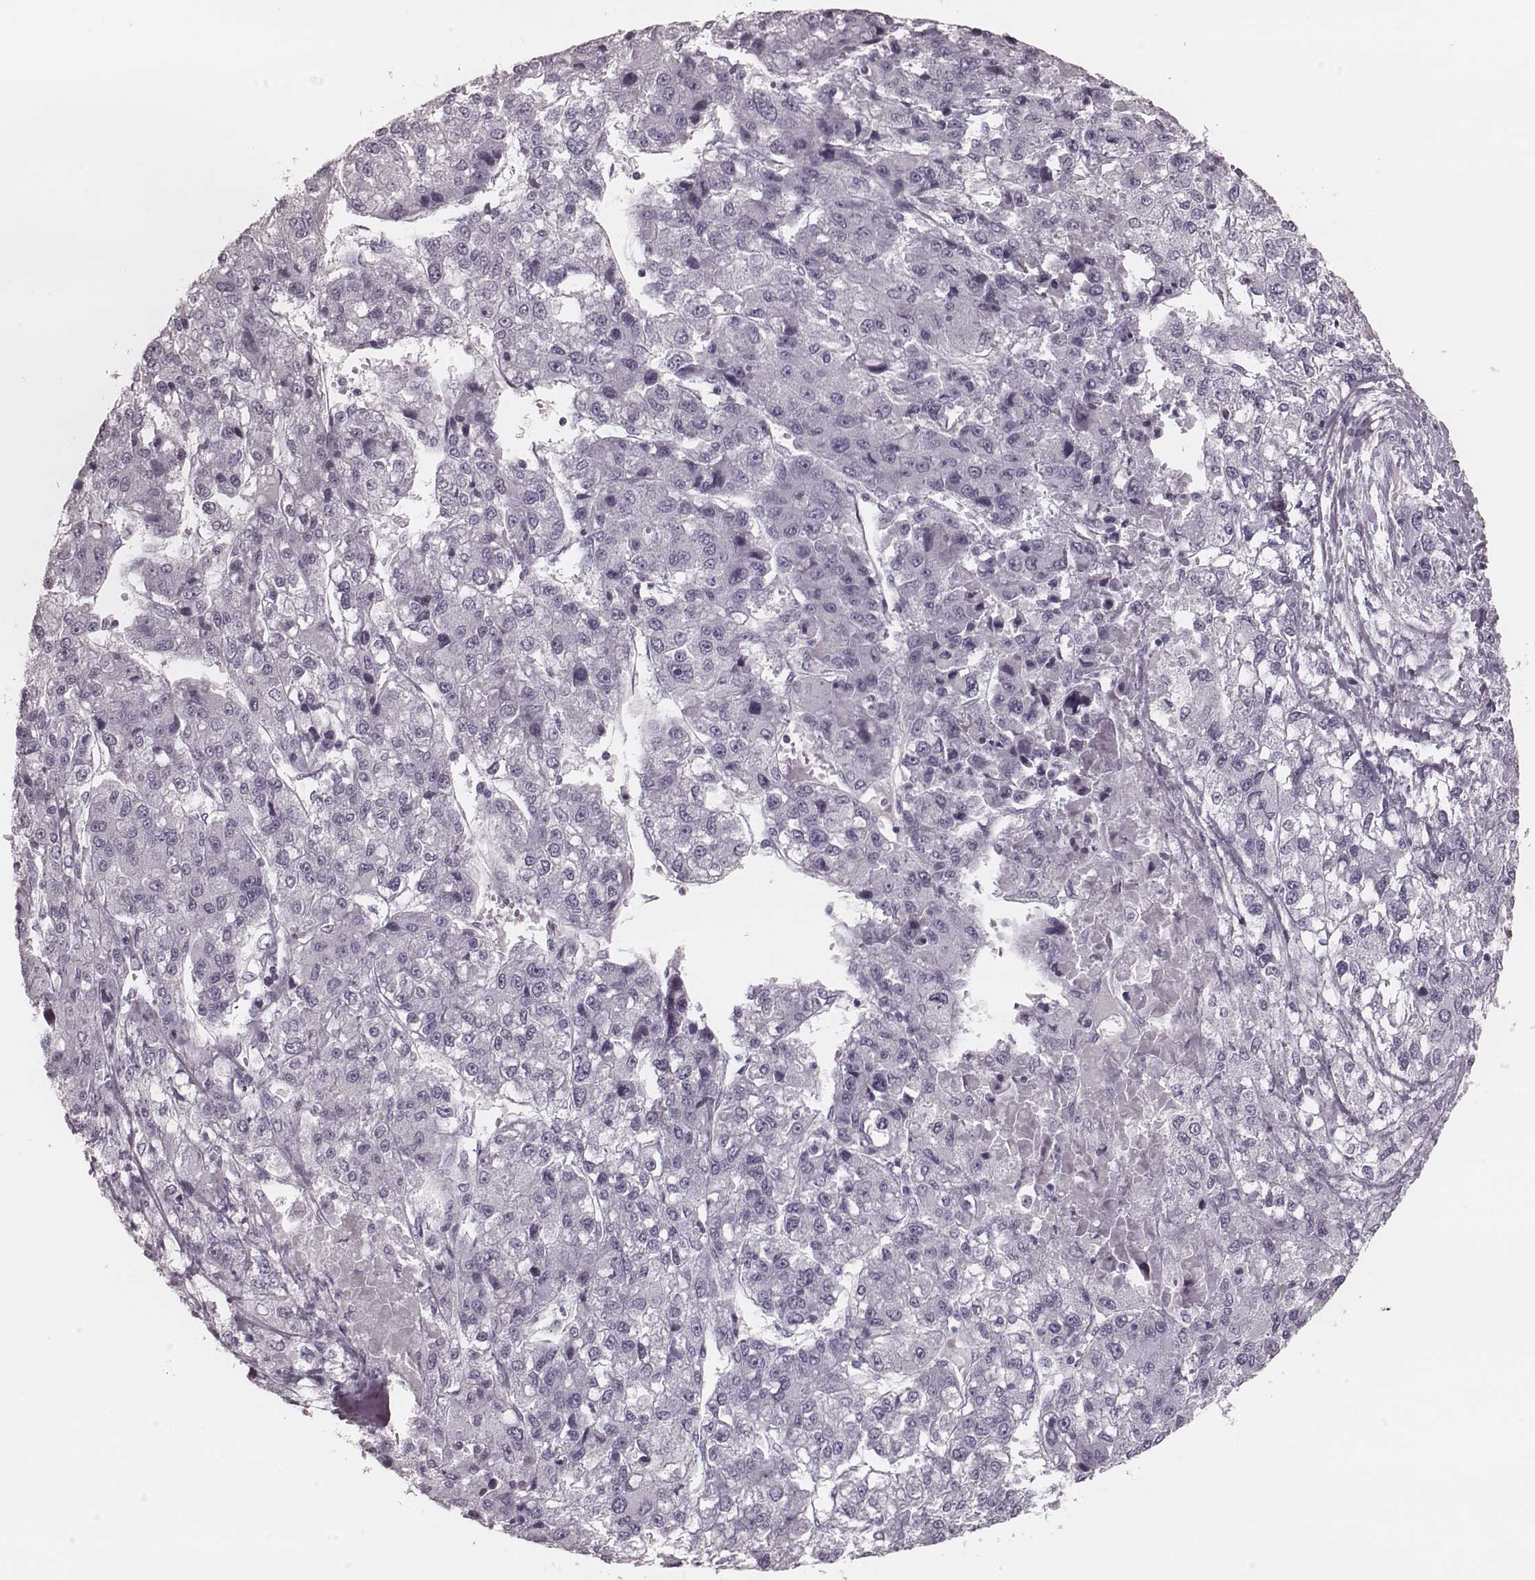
{"staining": {"intensity": "negative", "quantity": "none", "location": "none"}, "tissue": "liver cancer", "cell_type": "Tumor cells", "image_type": "cancer", "snomed": [{"axis": "morphology", "description": "Carcinoma, Hepatocellular, NOS"}, {"axis": "topography", "description": "Liver"}], "caption": "The photomicrograph shows no staining of tumor cells in hepatocellular carcinoma (liver).", "gene": "KRT74", "patient": {"sex": "male", "age": 56}}